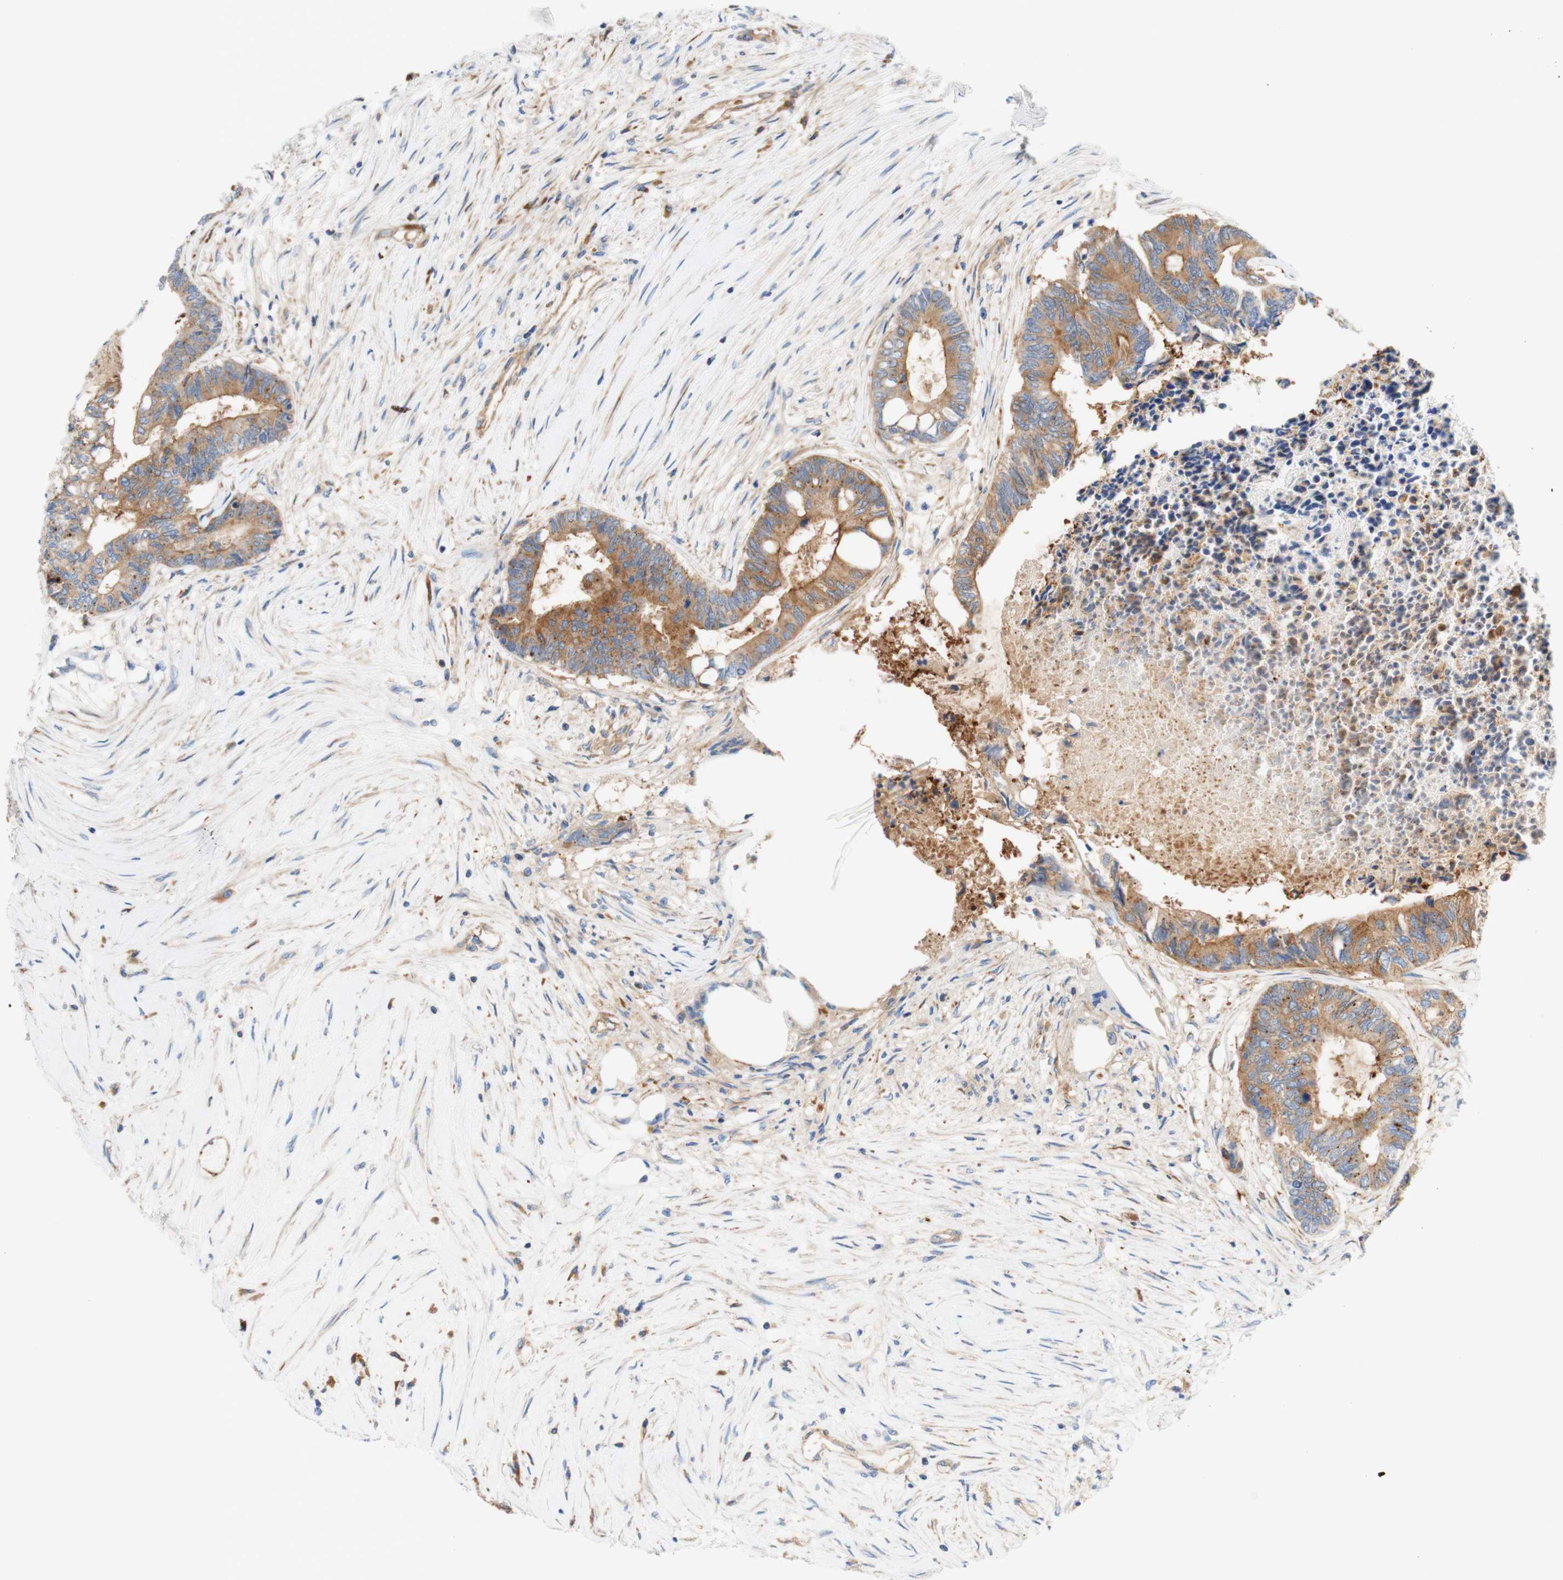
{"staining": {"intensity": "moderate", "quantity": ">75%", "location": "cytoplasmic/membranous"}, "tissue": "colorectal cancer", "cell_type": "Tumor cells", "image_type": "cancer", "snomed": [{"axis": "morphology", "description": "Adenocarcinoma, NOS"}, {"axis": "topography", "description": "Rectum"}], "caption": "This is a histology image of immunohistochemistry (IHC) staining of colorectal cancer (adenocarcinoma), which shows moderate staining in the cytoplasmic/membranous of tumor cells.", "gene": "STOM", "patient": {"sex": "male", "age": 63}}